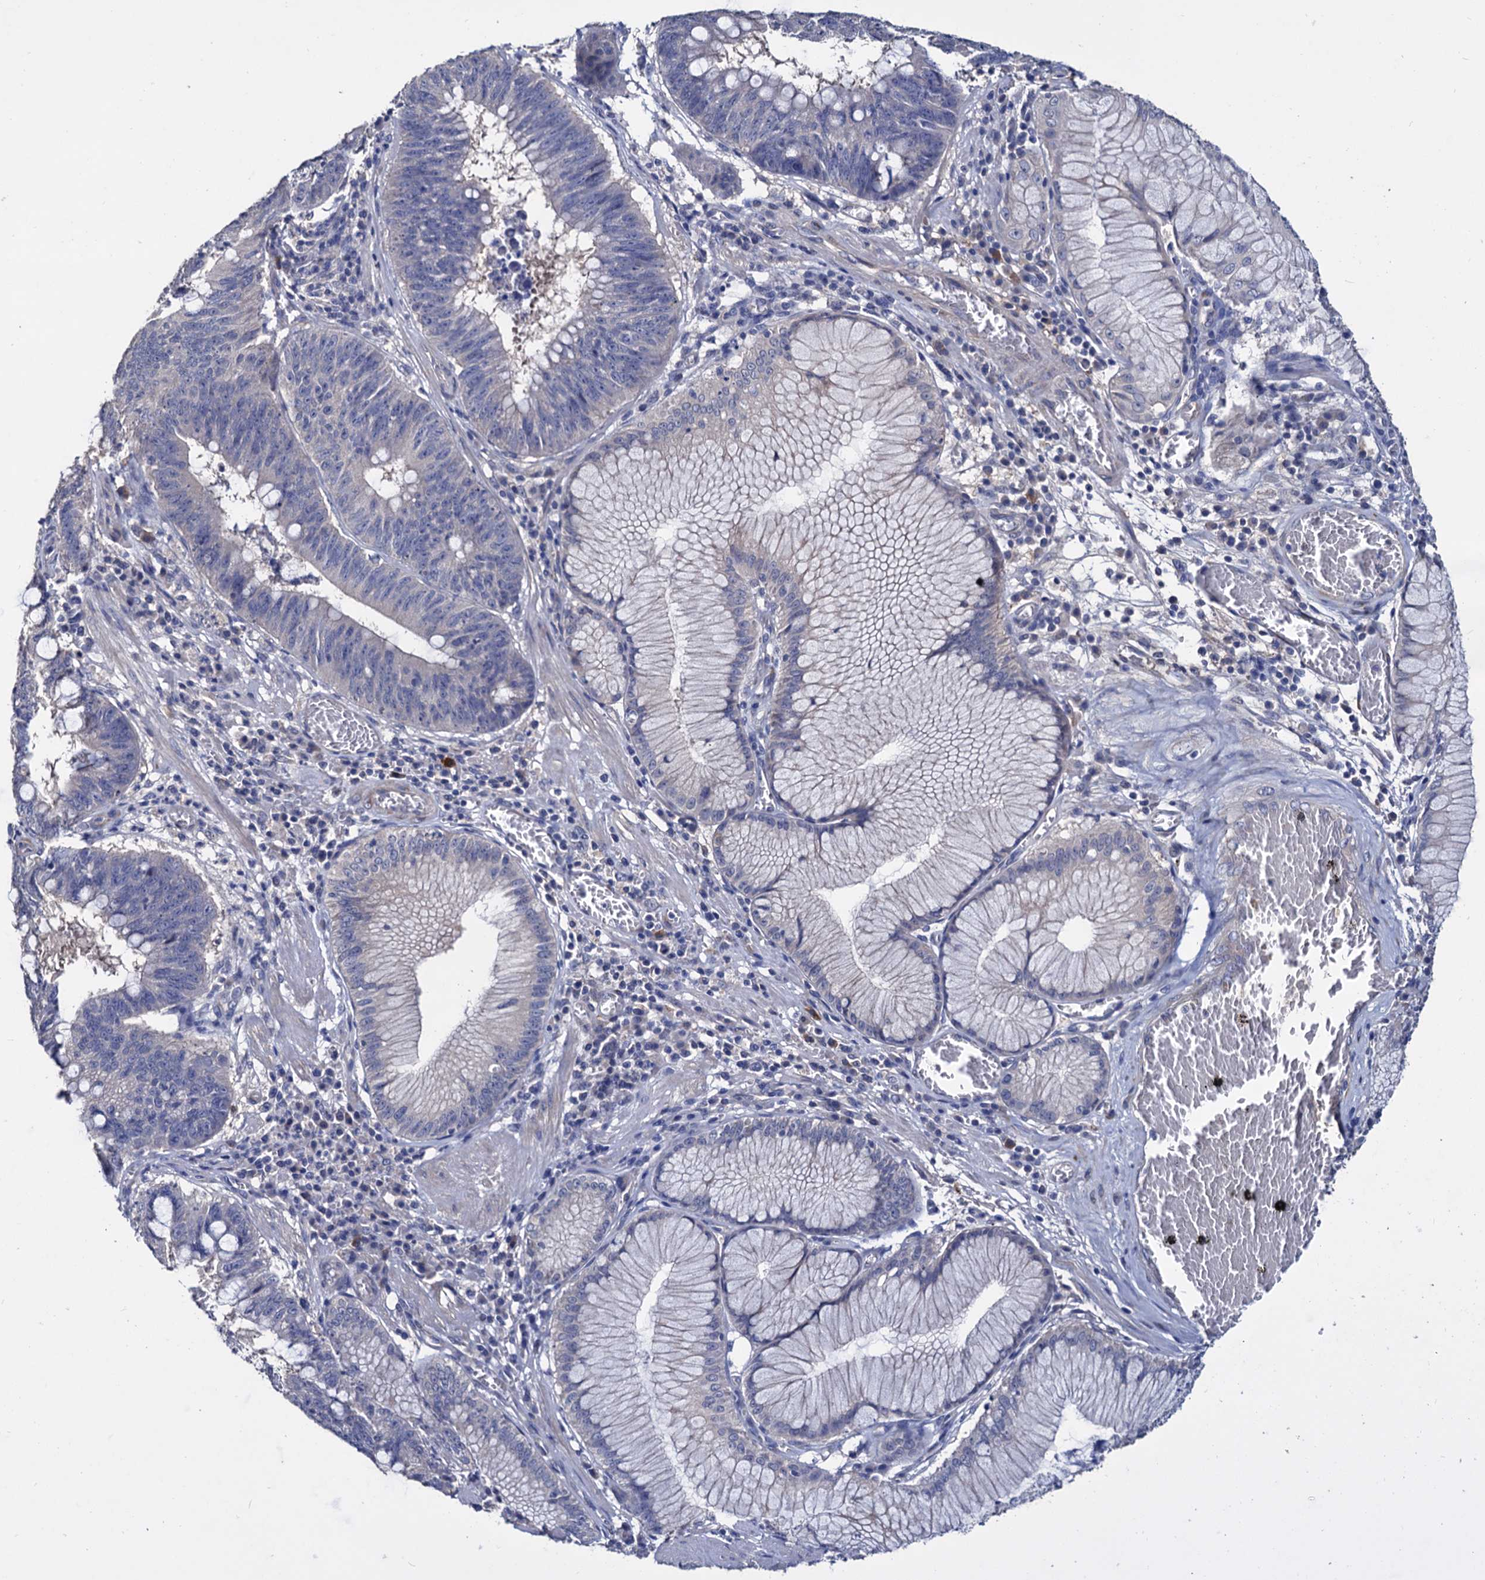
{"staining": {"intensity": "weak", "quantity": "<25%", "location": "cytoplasmic/membranous"}, "tissue": "stomach cancer", "cell_type": "Tumor cells", "image_type": "cancer", "snomed": [{"axis": "morphology", "description": "Adenocarcinoma, NOS"}, {"axis": "topography", "description": "Stomach"}], "caption": "Protein analysis of stomach cancer exhibits no significant positivity in tumor cells. (Stains: DAB (3,3'-diaminobenzidine) immunohistochemistry (IHC) with hematoxylin counter stain, Microscopy: brightfield microscopy at high magnification).", "gene": "NPAS4", "patient": {"sex": "male", "age": 59}}